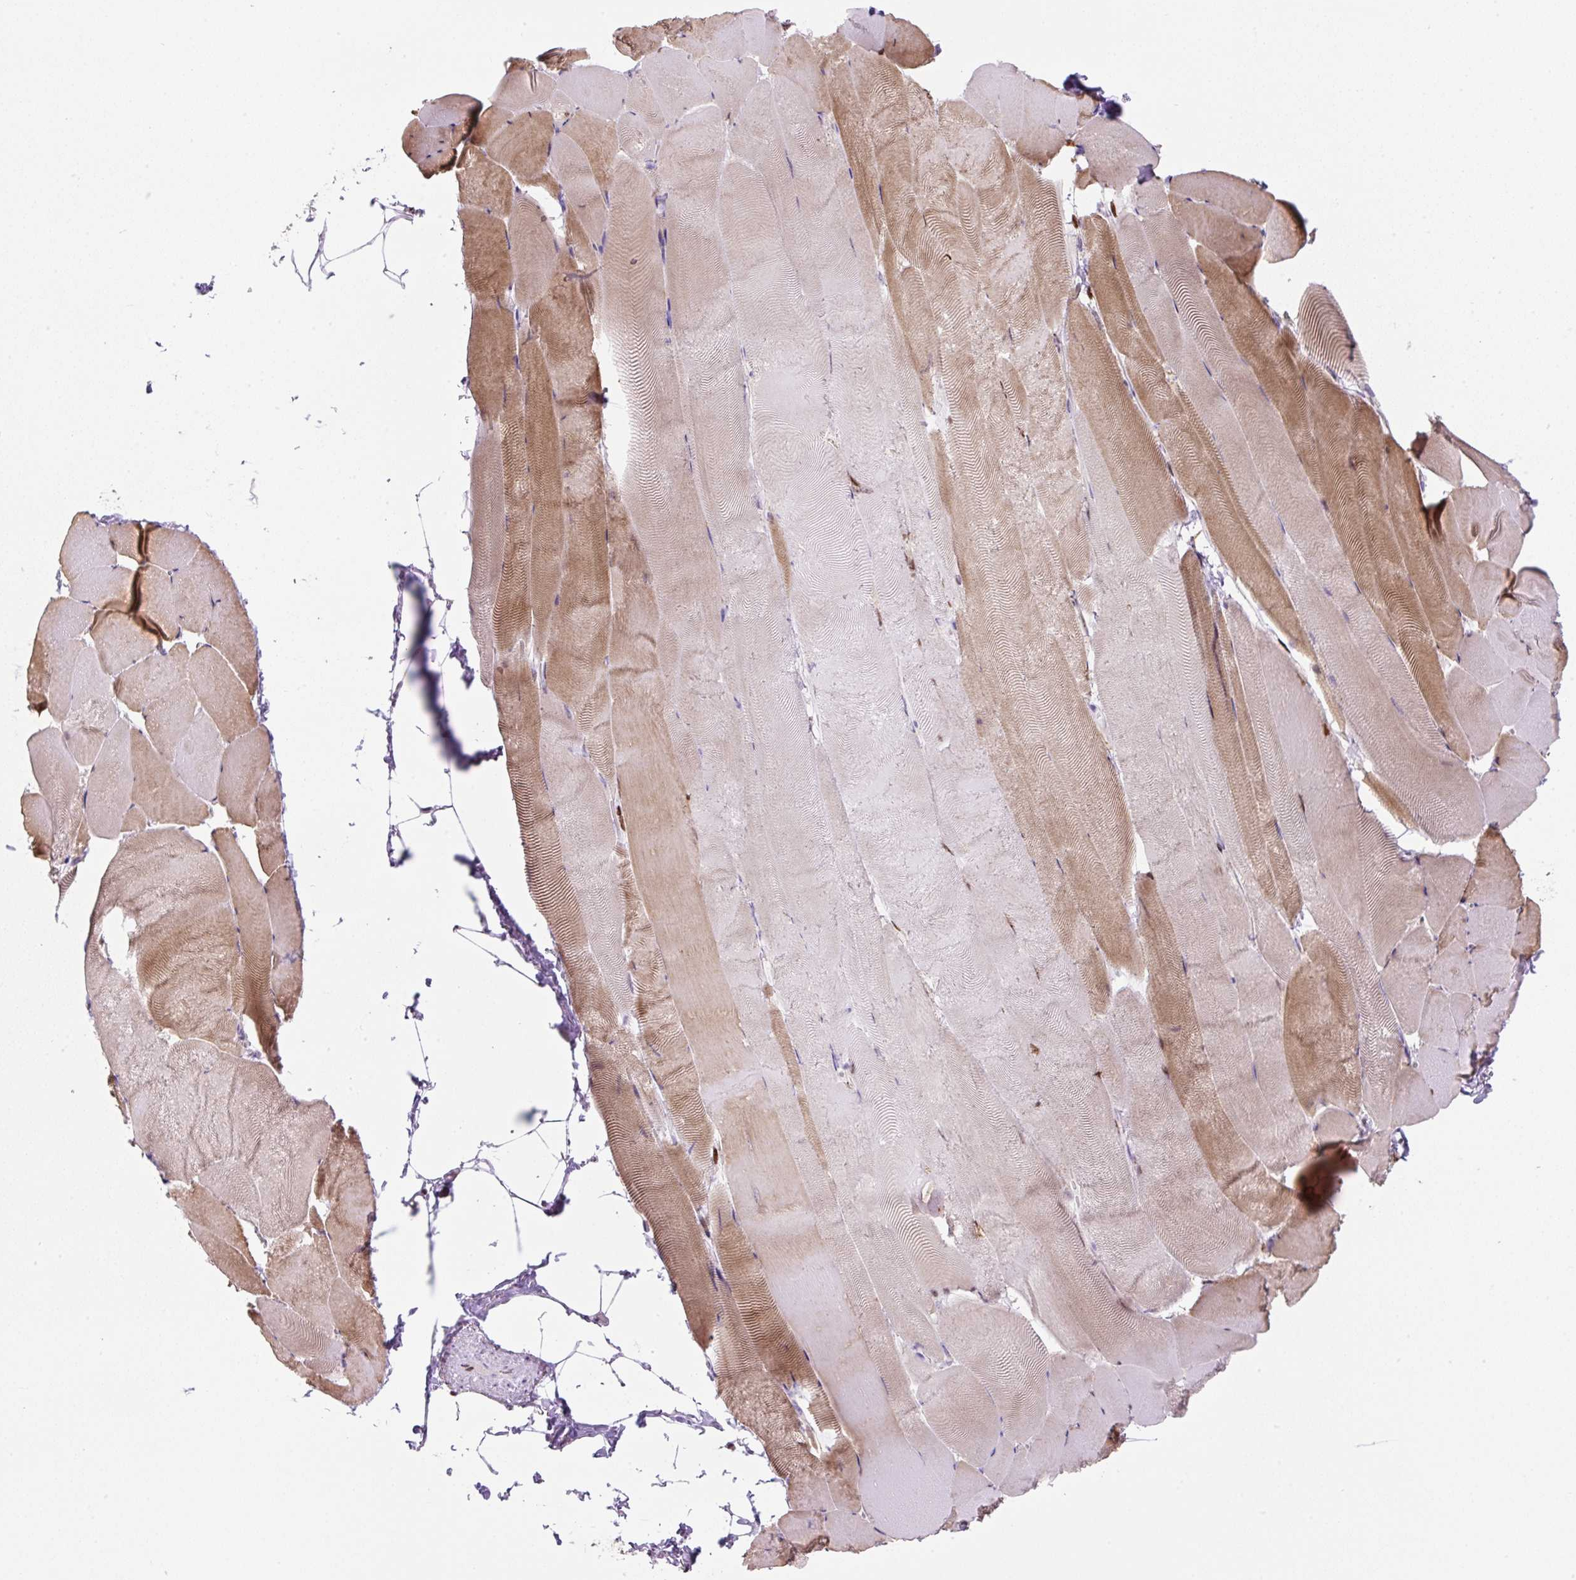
{"staining": {"intensity": "moderate", "quantity": "25%-75%", "location": "cytoplasmic/membranous,nuclear"}, "tissue": "skeletal muscle", "cell_type": "Myocytes", "image_type": "normal", "snomed": [{"axis": "morphology", "description": "Normal tissue, NOS"}, {"axis": "topography", "description": "Skeletal muscle"}], "caption": "Immunohistochemistry image of benign skeletal muscle: human skeletal muscle stained using IHC exhibits medium levels of moderate protein expression localized specifically in the cytoplasmic/membranous,nuclear of myocytes, appearing as a cytoplasmic/membranous,nuclear brown color.", "gene": "TAF1A", "patient": {"sex": "female", "age": 64}}